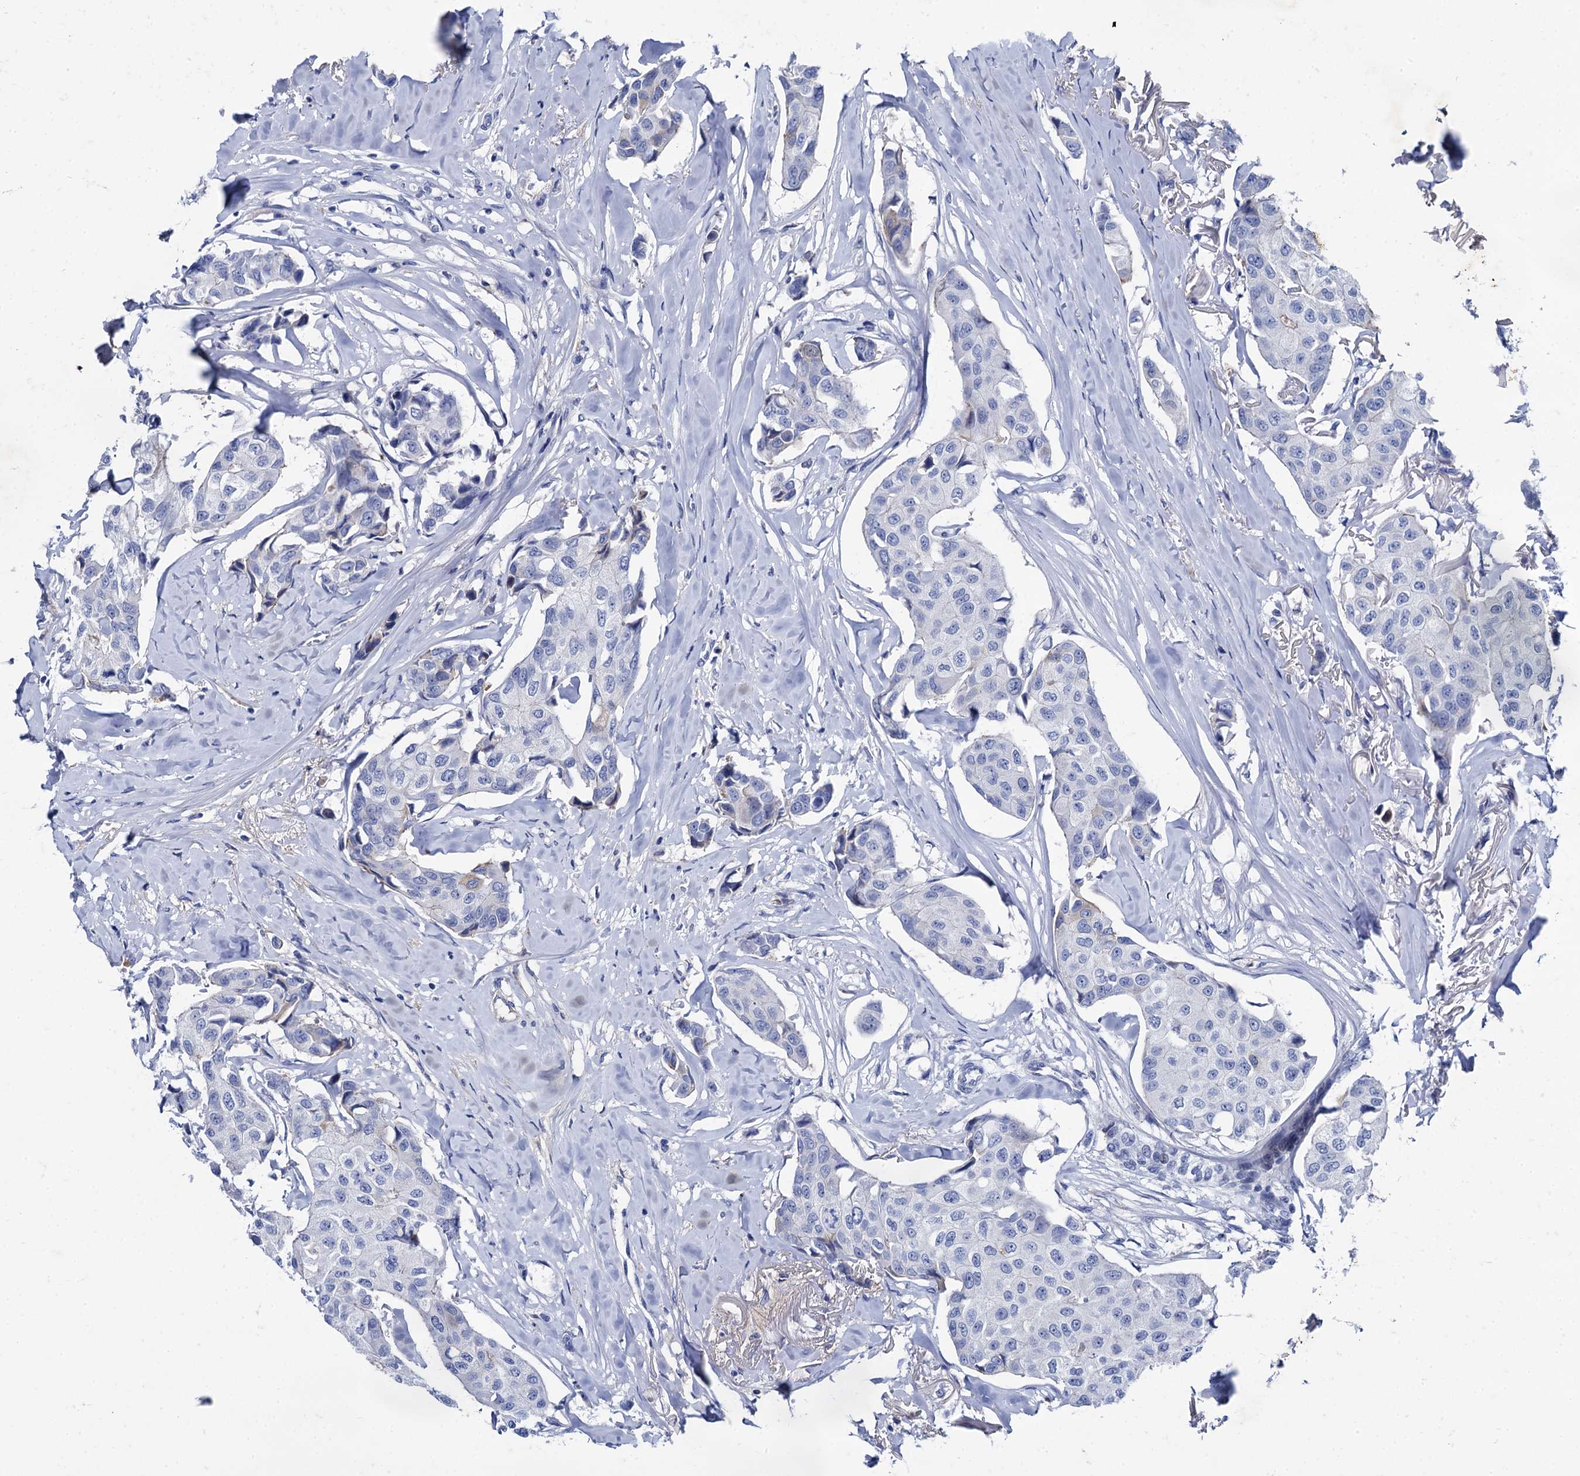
{"staining": {"intensity": "negative", "quantity": "none", "location": "none"}, "tissue": "breast cancer", "cell_type": "Tumor cells", "image_type": "cancer", "snomed": [{"axis": "morphology", "description": "Duct carcinoma"}, {"axis": "topography", "description": "Breast"}], "caption": "The histopathology image displays no staining of tumor cells in breast cancer (intraductal carcinoma).", "gene": "TMEM72", "patient": {"sex": "female", "age": 80}}